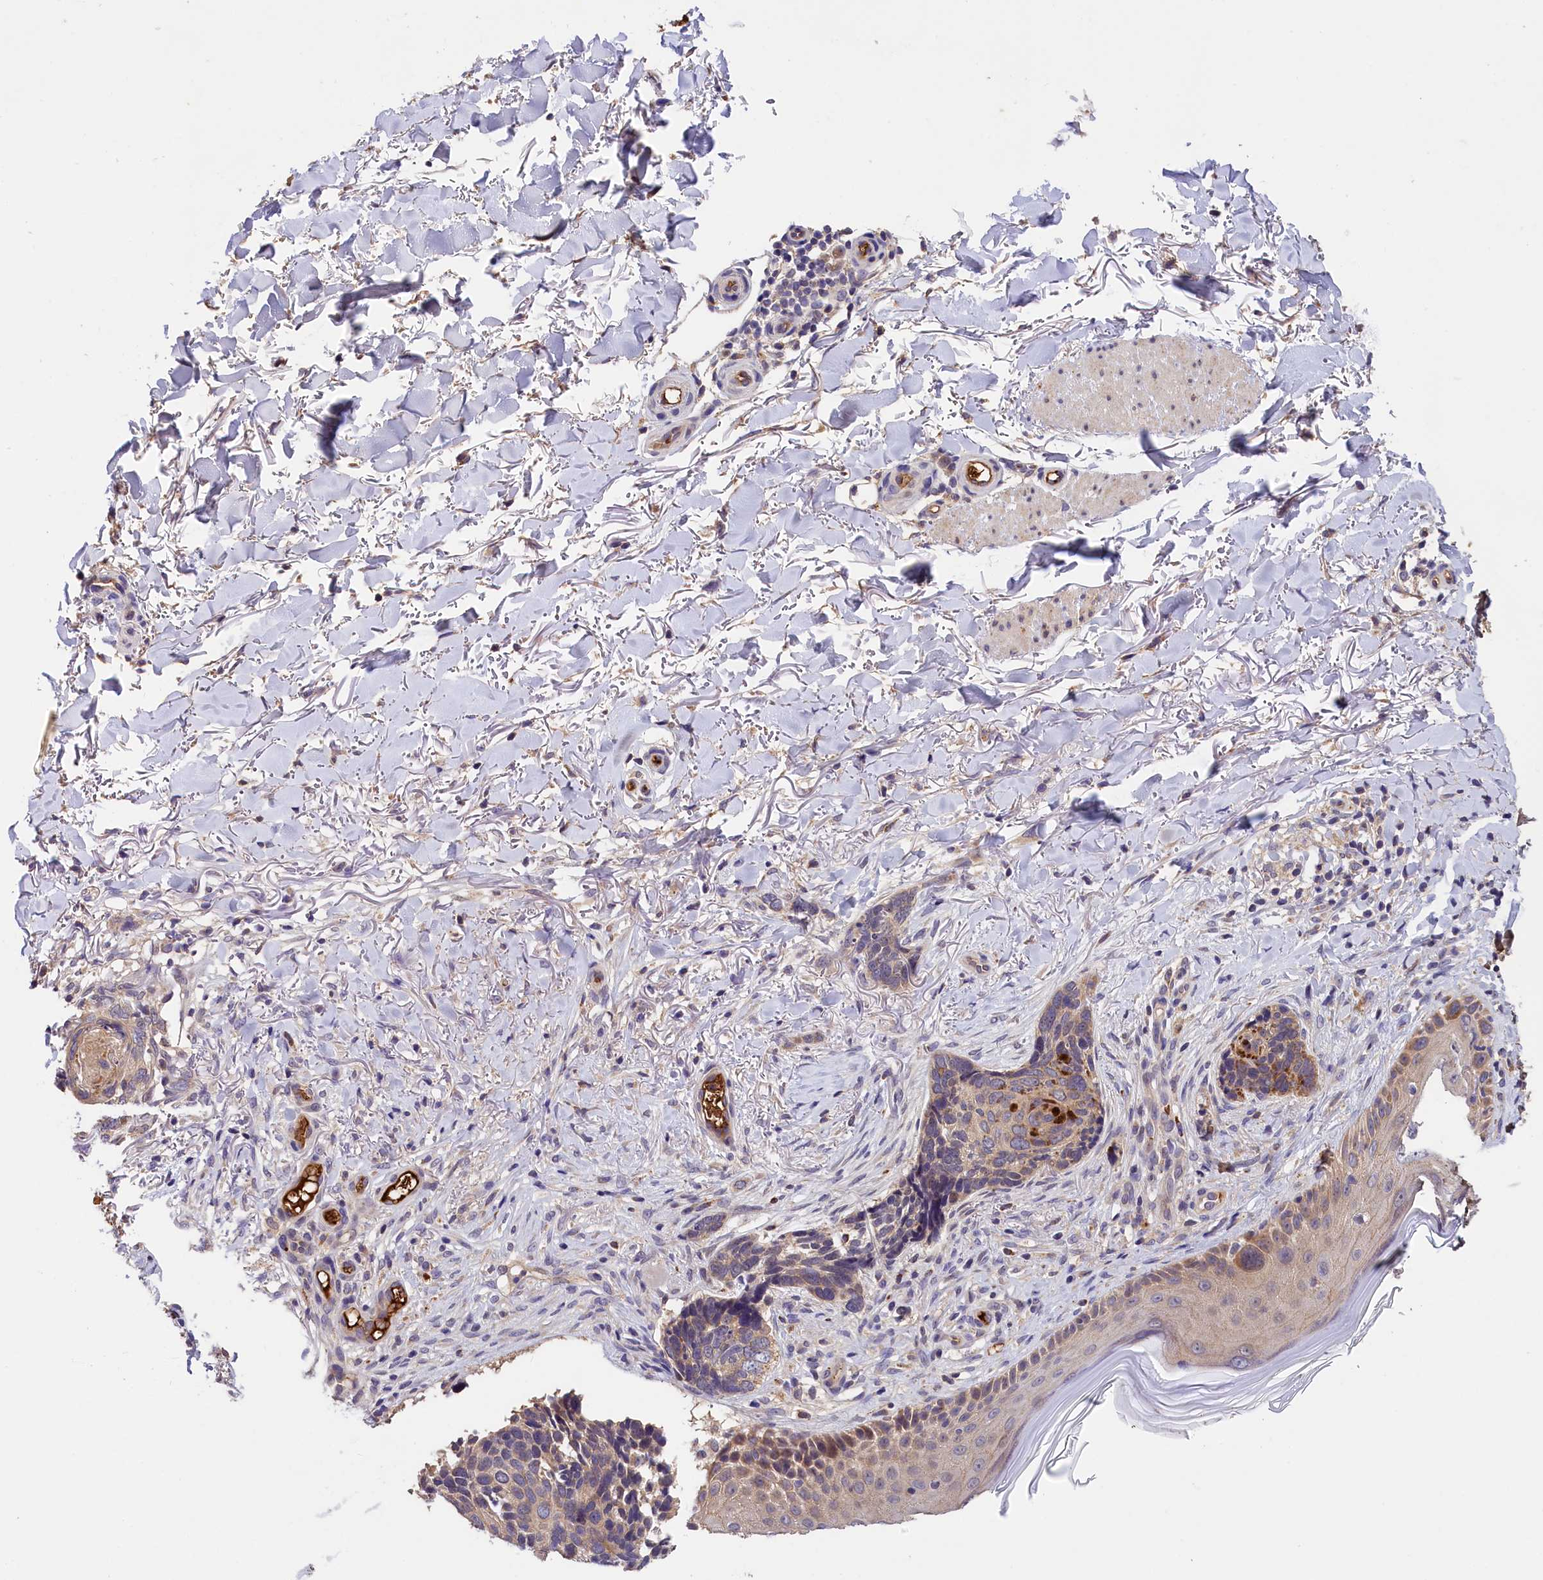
{"staining": {"intensity": "weak", "quantity": "<25%", "location": "cytoplasmic/membranous"}, "tissue": "skin cancer", "cell_type": "Tumor cells", "image_type": "cancer", "snomed": [{"axis": "morphology", "description": "Normal tissue, NOS"}, {"axis": "morphology", "description": "Basal cell carcinoma"}, {"axis": "topography", "description": "Skin"}], "caption": "There is no significant expression in tumor cells of skin cancer (basal cell carcinoma).", "gene": "PHAF1", "patient": {"sex": "female", "age": 67}}